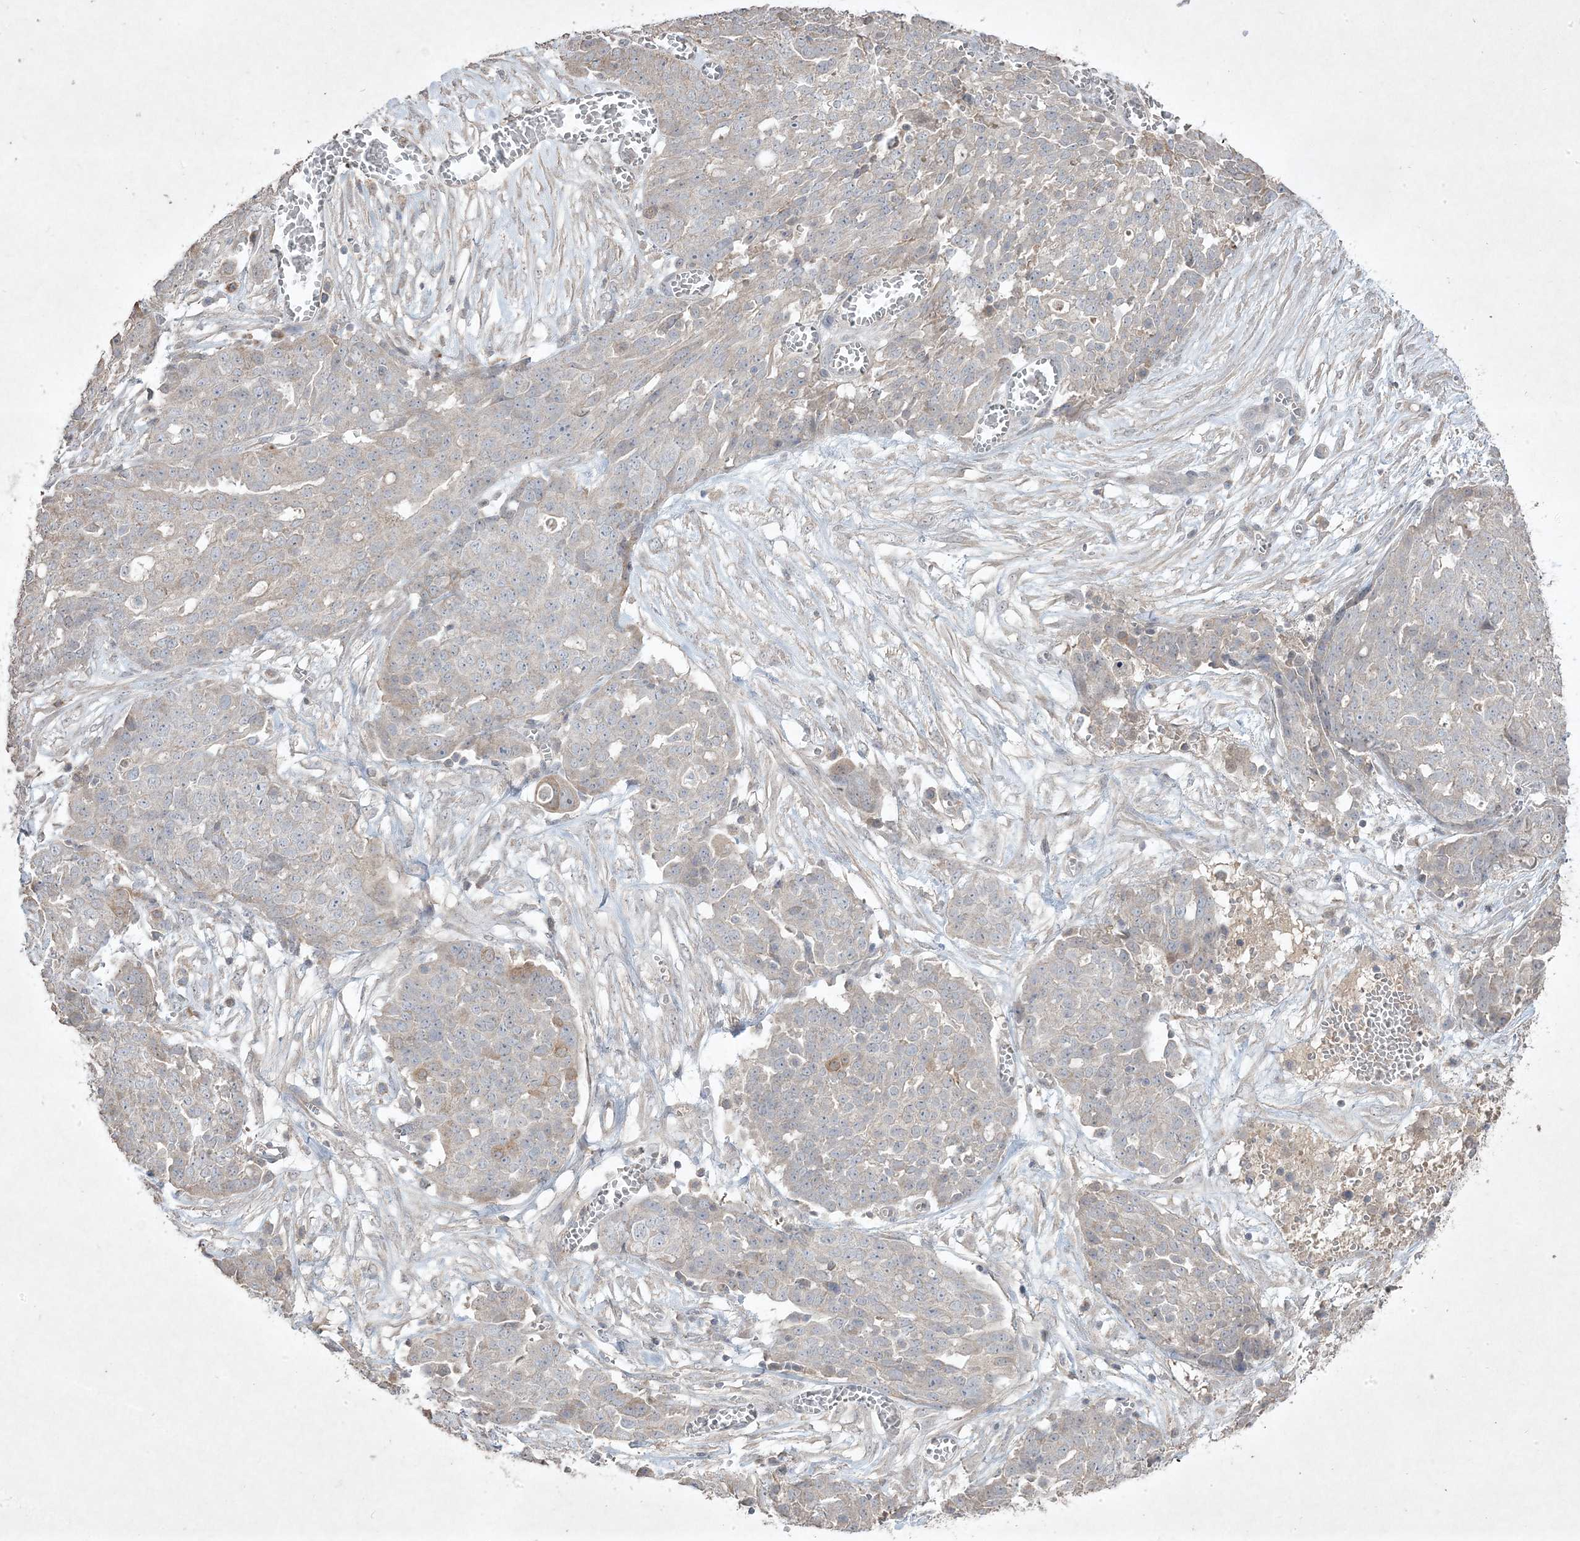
{"staining": {"intensity": "negative", "quantity": "none", "location": "none"}, "tissue": "ovarian cancer", "cell_type": "Tumor cells", "image_type": "cancer", "snomed": [{"axis": "morphology", "description": "Cystadenocarcinoma, serous, NOS"}, {"axis": "topography", "description": "Soft tissue"}, {"axis": "topography", "description": "Ovary"}], "caption": "DAB (3,3'-diaminobenzidine) immunohistochemical staining of human ovarian cancer (serous cystadenocarcinoma) demonstrates no significant expression in tumor cells. (Brightfield microscopy of DAB IHC at high magnification).", "gene": "RGL4", "patient": {"sex": "female", "age": 57}}